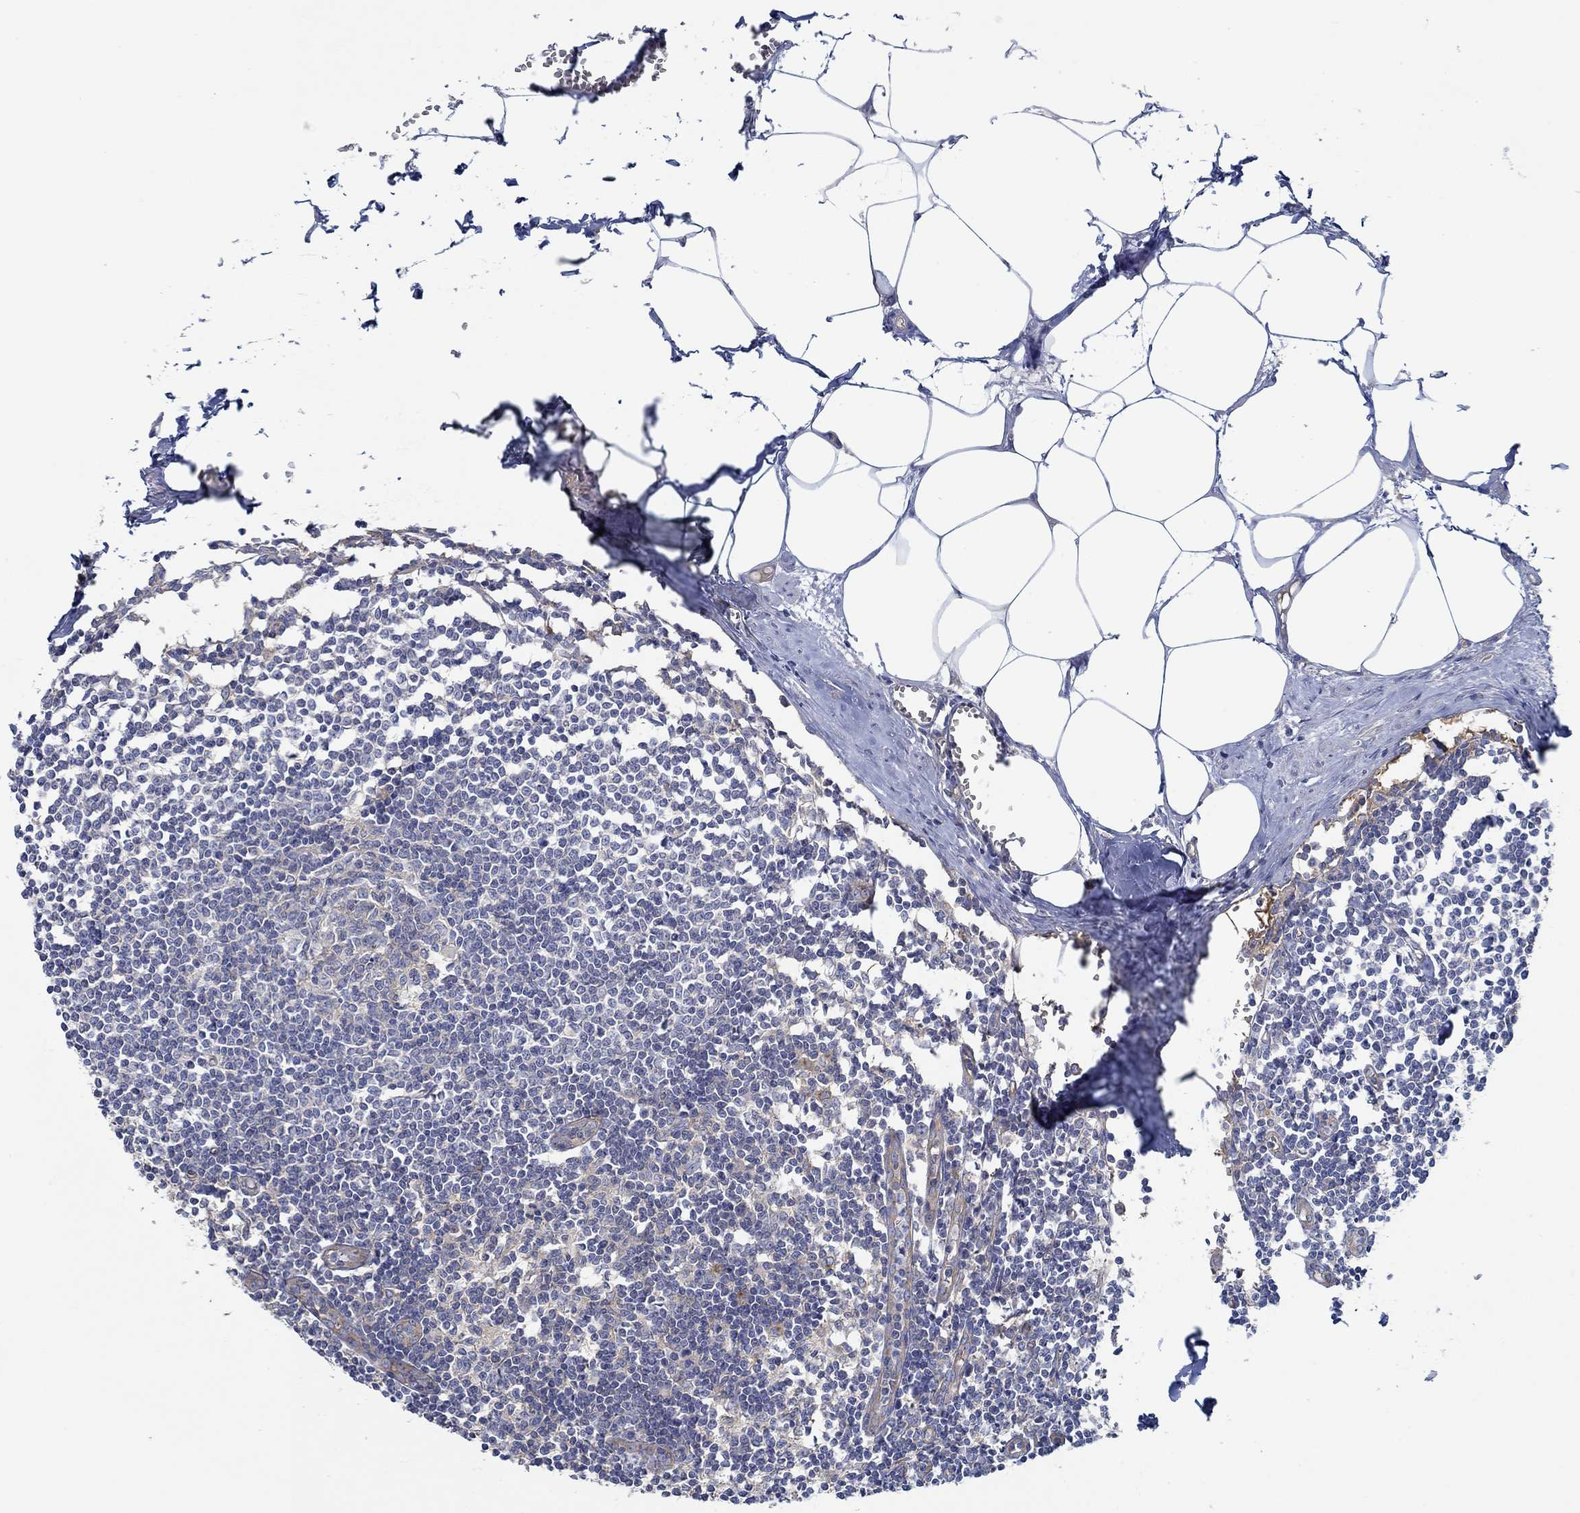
{"staining": {"intensity": "negative", "quantity": "none", "location": "none"}, "tissue": "lymph node", "cell_type": "Germinal center cells", "image_type": "normal", "snomed": [{"axis": "morphology", "description": "Normal tissue, NOS"}, {"axis": "topography", "description": "Lymph node"}], "caption": "The photomicrograph exhibits no staining of germinal center cells in normal lymph node.", "gene": "SPAG9", "patient": {"sex": "male", "age": 59}}